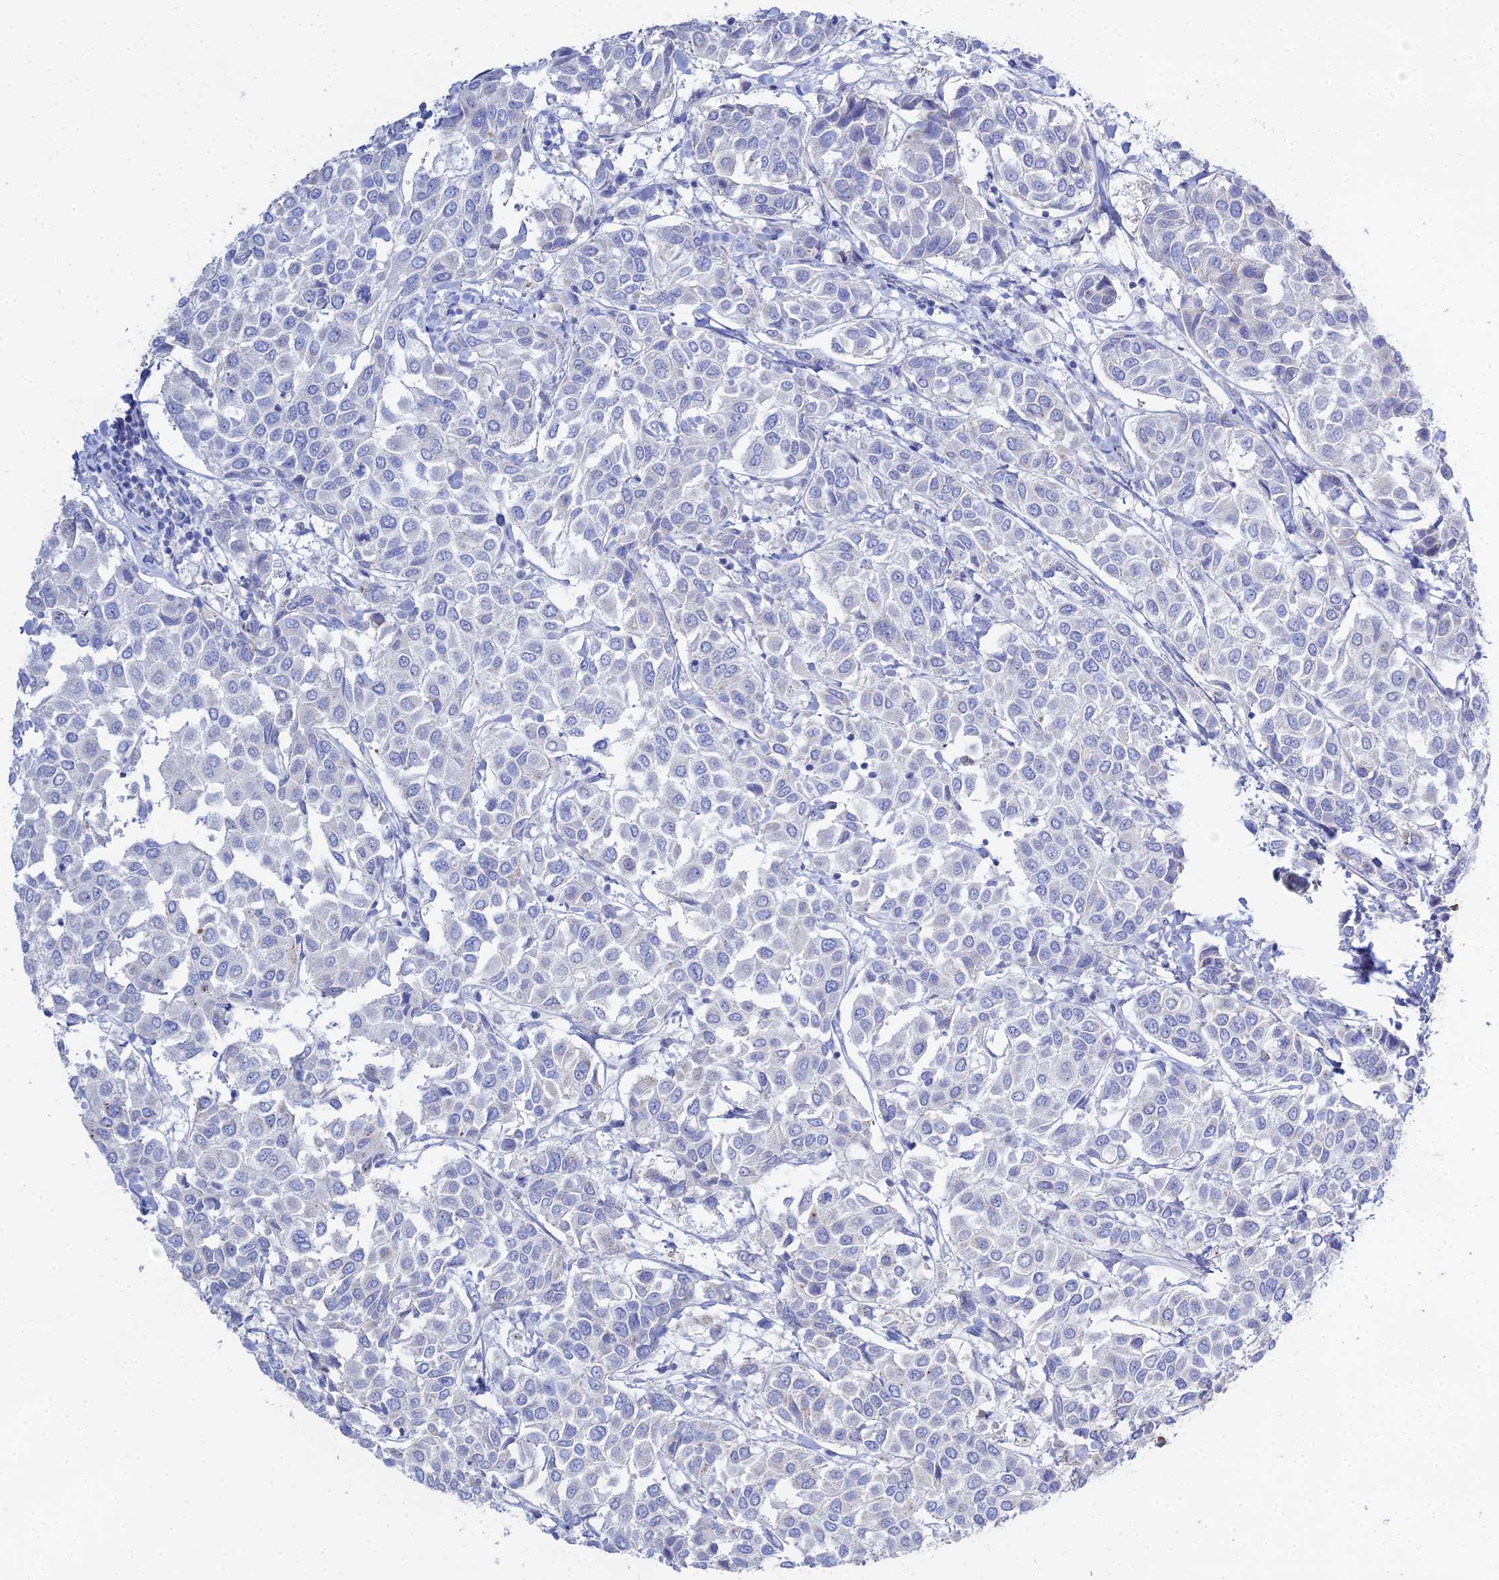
{"staining": {"intensity": "negative", "quantity": "none", "location": "none"}, "tissue": "breast cancer", "cell_type": "Tumor cells", "image_type": "cancer", "snomed": [{"axis": "morphology", "description": "Duct carcinoma"}, {"axis": "topography", "description": "Breast"}], "caption": "Immunohistochemistry image of human breast cancer (invasive ductal carcinoma) stained for a protein (brown), which demonstrates no expression in tumor cells.", "gene": "DHX34", "patient": {"sex": "female", "age": 55}}